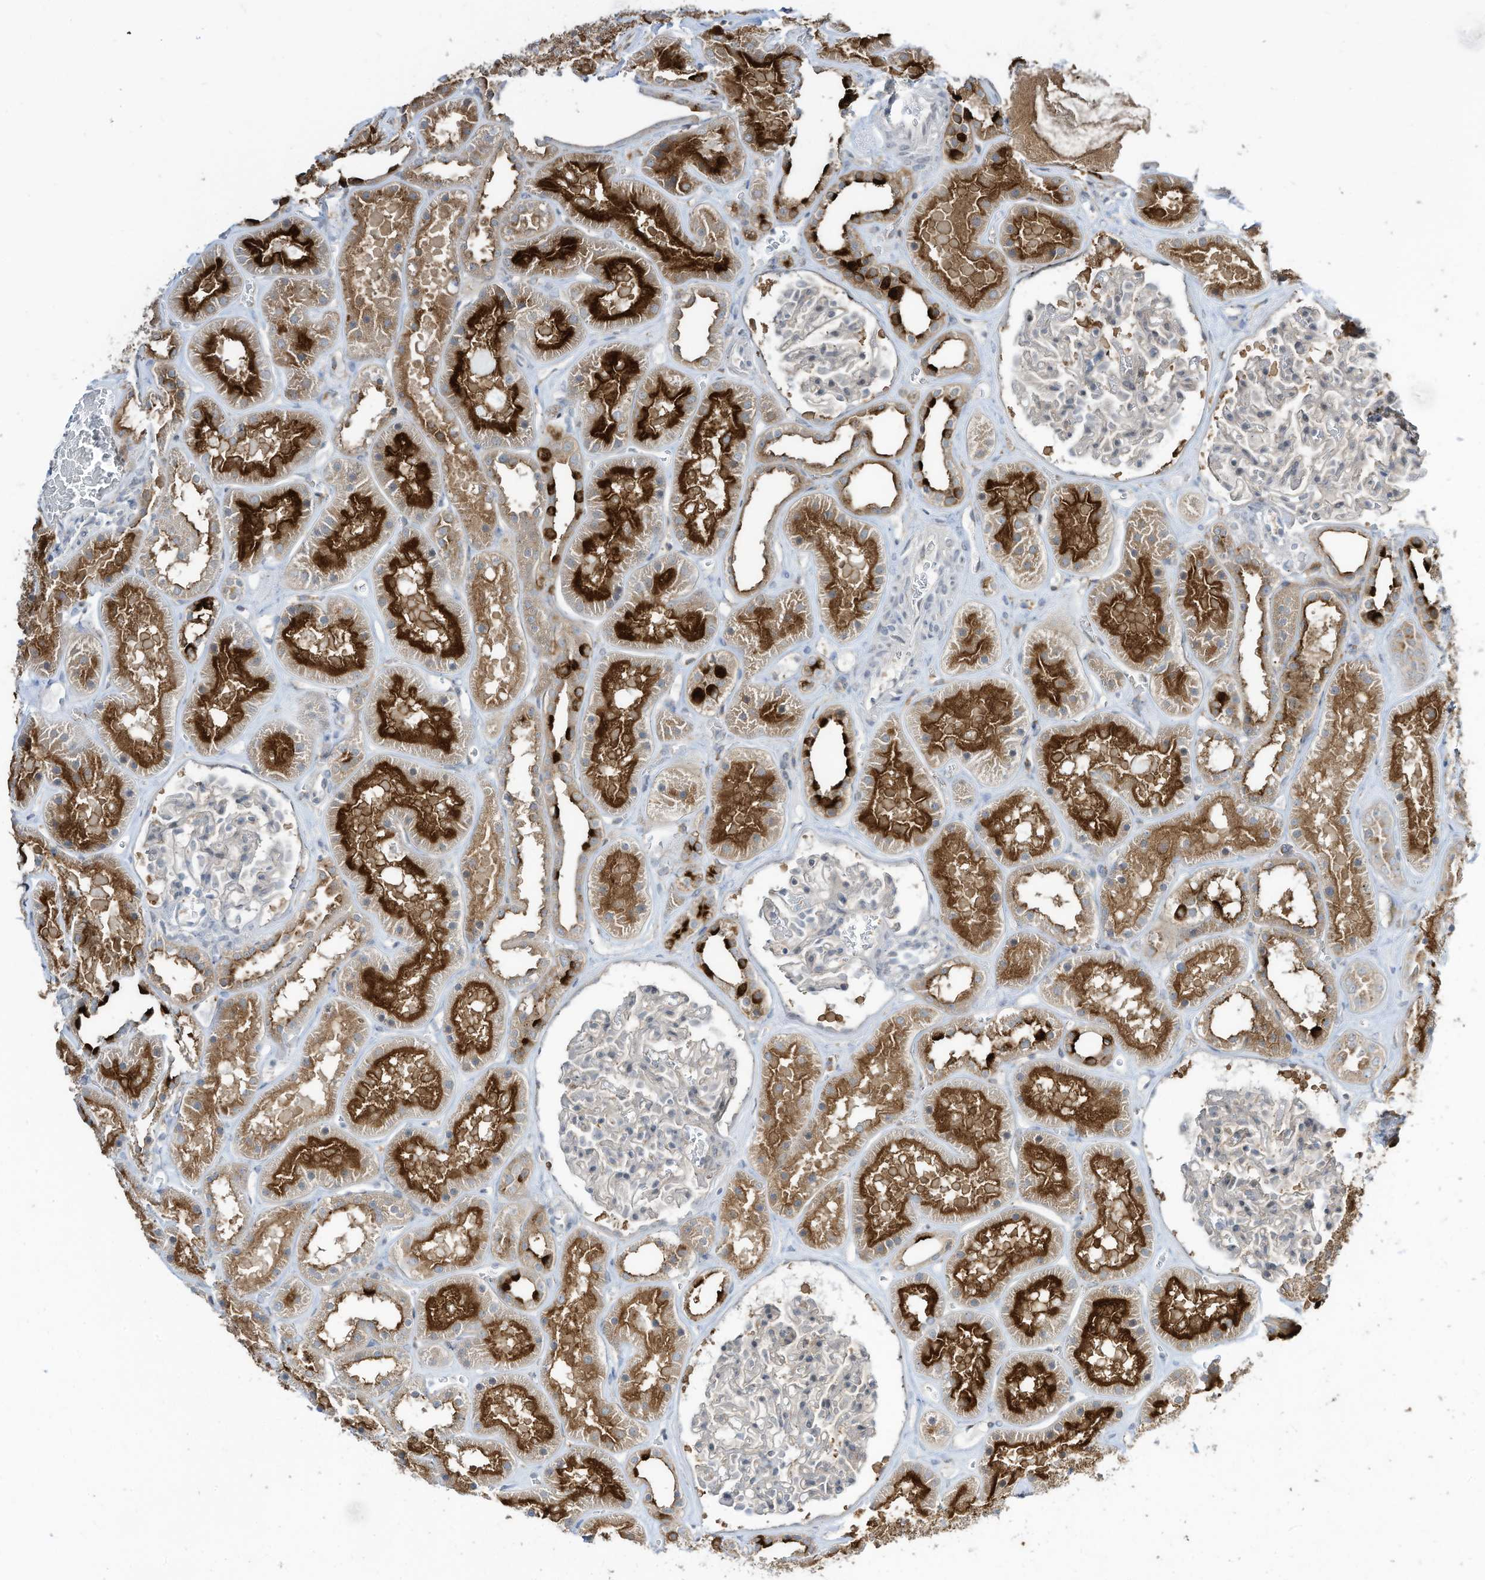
{"staining": {"intensity": "negative", "quantity": "none", "location": "none"}, "tissue": "kidney", "cell_type": "Cells in glomeruli", "image_type": "normal", "snomed": [{"axis": "morphology", "description": "Normal tissue, NOS"}, {"axis": "topography", "description": "Kidney"}], "caption": "Immunohistochemistry photomicrograph of normal kidney: human kidney stained with DAB (3,3'-diaminobenzidine) reveals no significant protein staining in cells in glomeruli. Nuclei are stained in blue.", "gene": "DZIP3", "patient": {"sex": "female", "age": 41}}